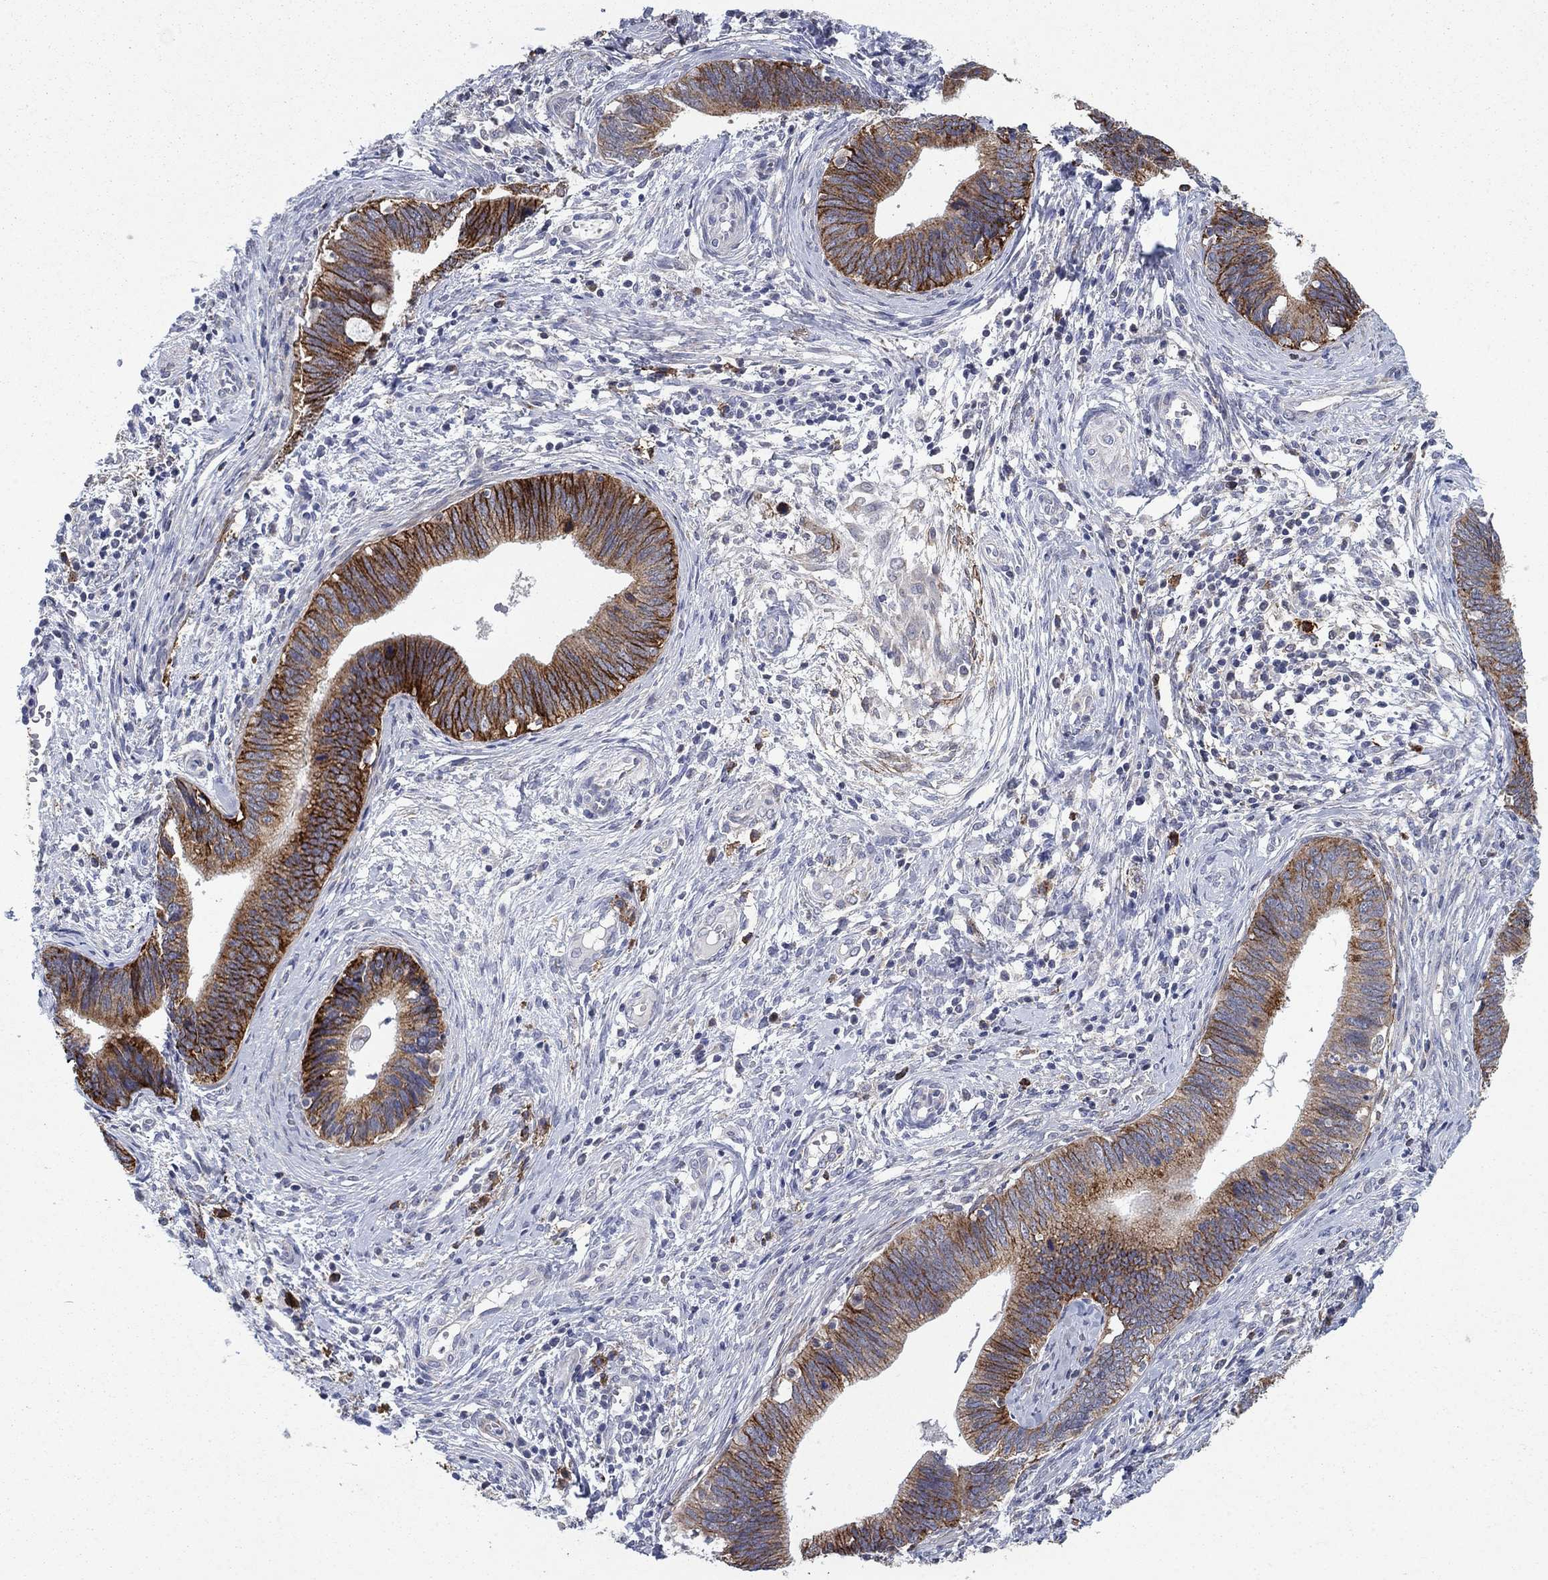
{"staining": {"intensity": "strong", "quantity": "25%-75%", "location": "cytoplasmic/membranous"}, "tissue": "cervical cancer", "cell_type": "Tumor cells", "image_type": "cancer", "snomed": [{"axis": "morphology", "description": "Adenocarcinoma, NOS"}, {"axis": "topography", "description": "Cervix"}], "caption": "Cervical cancer was stained to show a protein in brown. There is high levels of strong cytoplasmic/membranous expression in approximately 25%-75% of tumor cells.", "gene": "SDC1", "patient": {"sex": "female", "age": 42}}